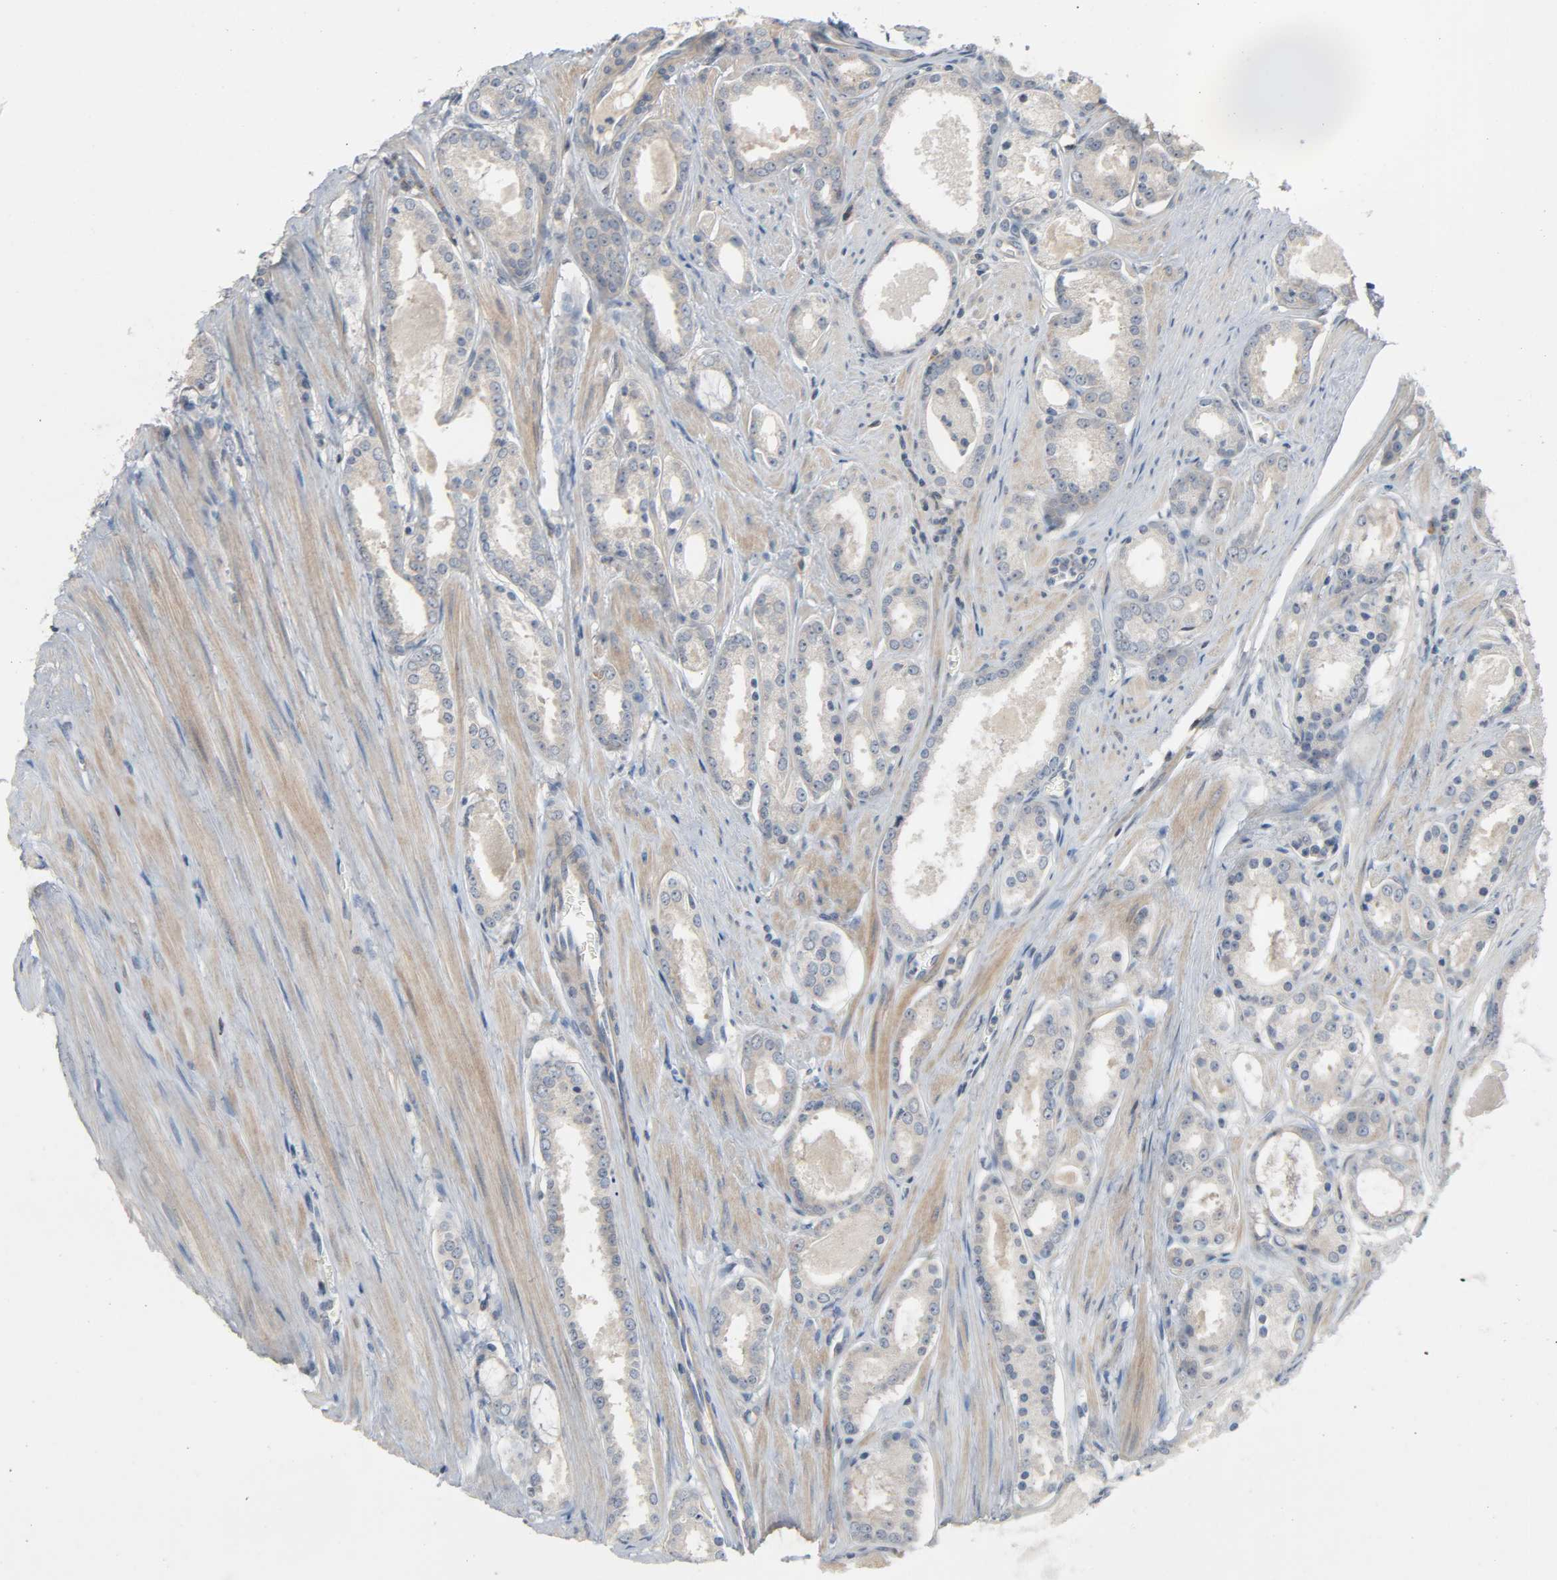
{"staining": {"intensity": "weak", "quantity": "<25%", "location": "cytoplasmic/membranous"}, "tissue": "prostate cancer", "cell_type": "Tumor cells", "image_type": "cancer", "snomed": [{"axis": "morphology", "description": "Adenocarcinoma, Low grade"}, {"axis": "topography", "description": "Prostate"}], "caption": "This is an immunohistochemistry photomicrograph of low-grade adenocarcinoma (prostate). There is no positivity in tumor cells.", "gene": "CD4", "patient": {"sex": "male", "age": 57}}